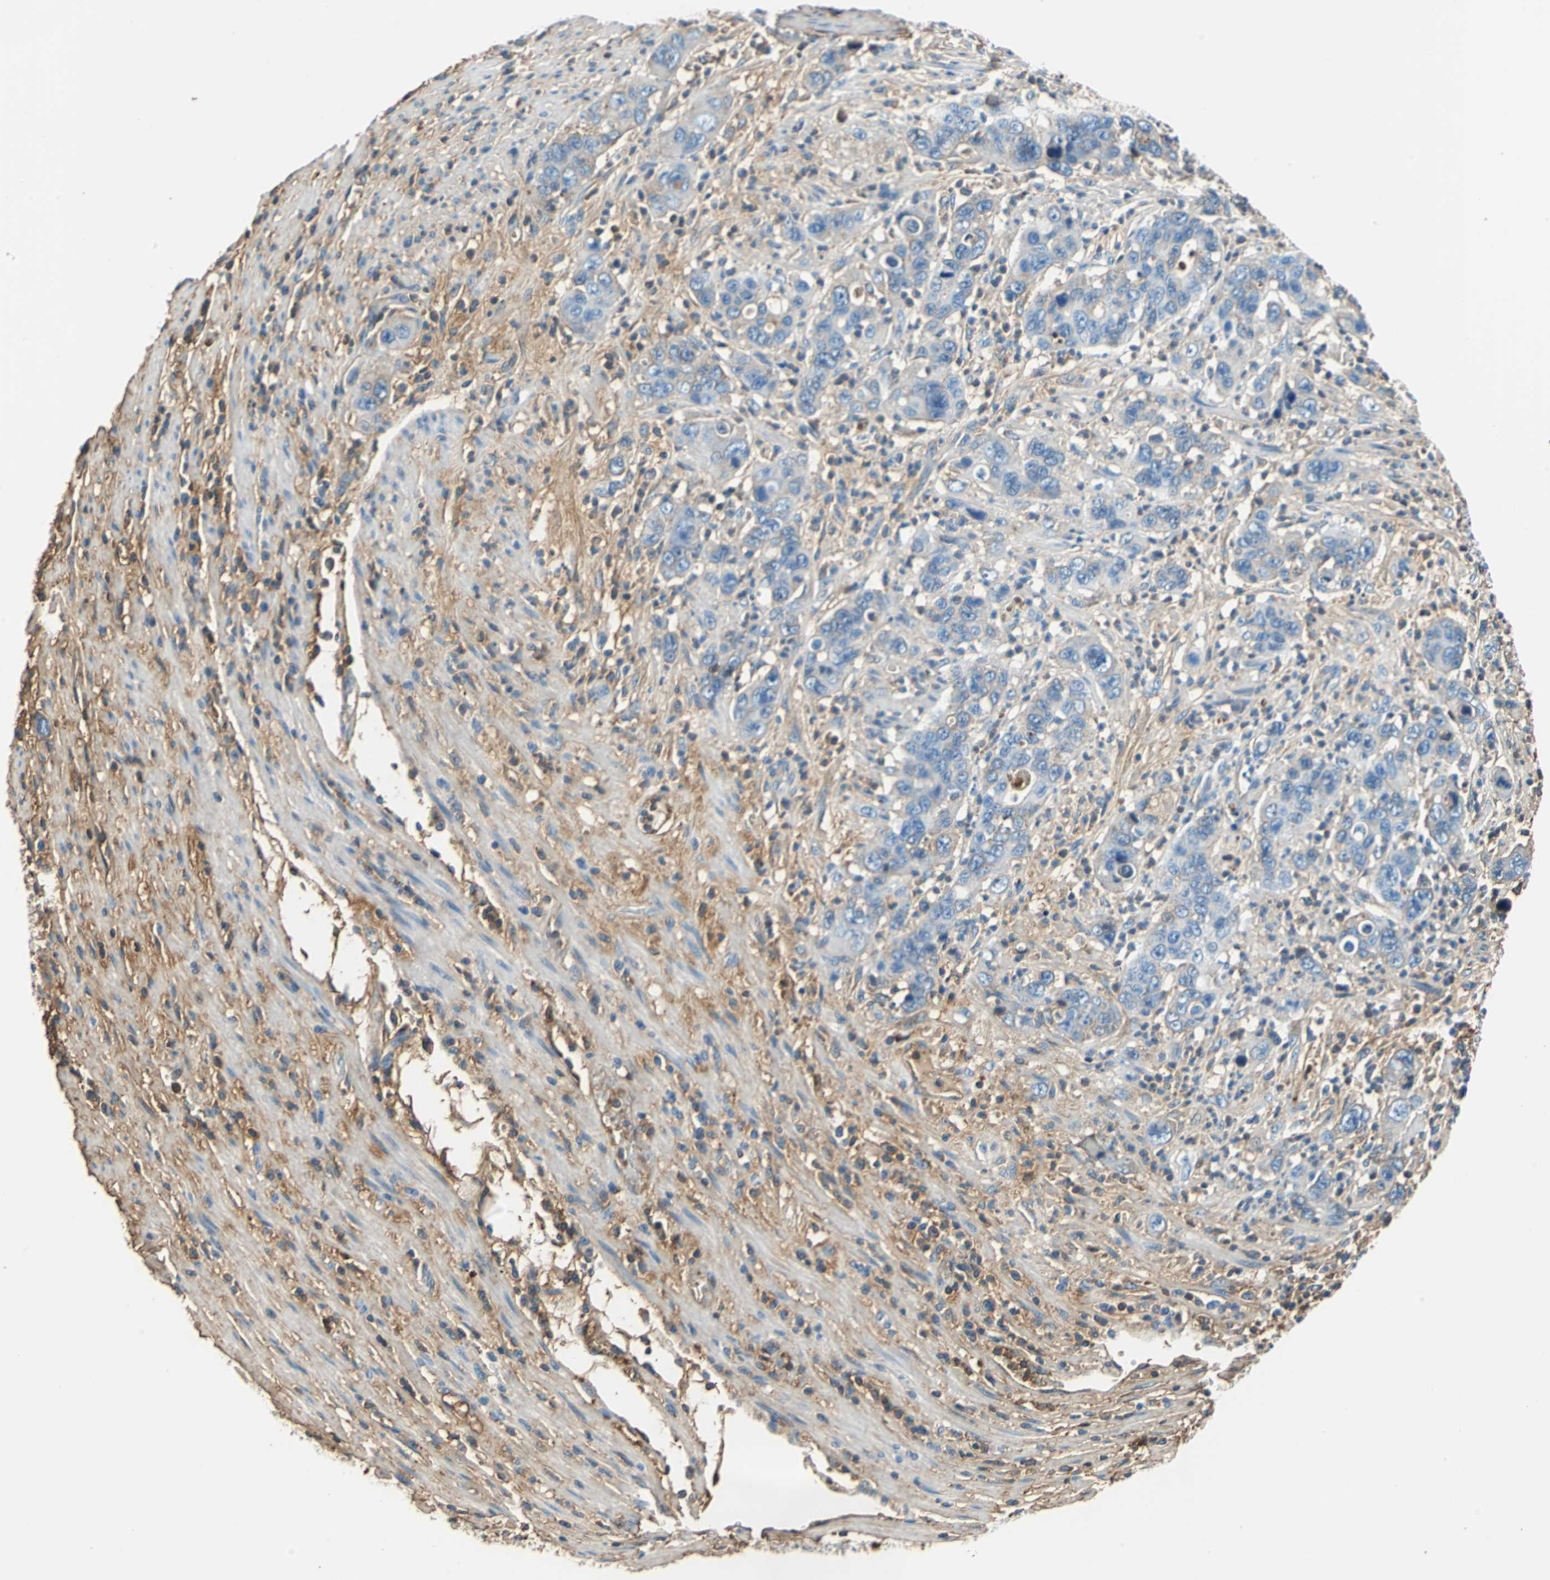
{"staining": {"intensity": "moderate", "quantity": "25%-75%", "location": "cytoplasmic/membranous"}, "tissue": "pancreatic cancer", "cell_type": "Tumor cells", "image_type": "cancer", "snomed": [{"axis": "morphology", "description": "Adenocarcinoma, NOS"}, {"axis": "topography", "description": "Pancreas"}], "caption": "Immunohistochemistry of pancreatic cancer (adenocarcinoma) reveals medium levels of moderate cytoplasmic/membranous positivity in approximately 25%-75% of tumor cells.", "gene": "ALB", "patient": {"sex": "female", "age": 71}}